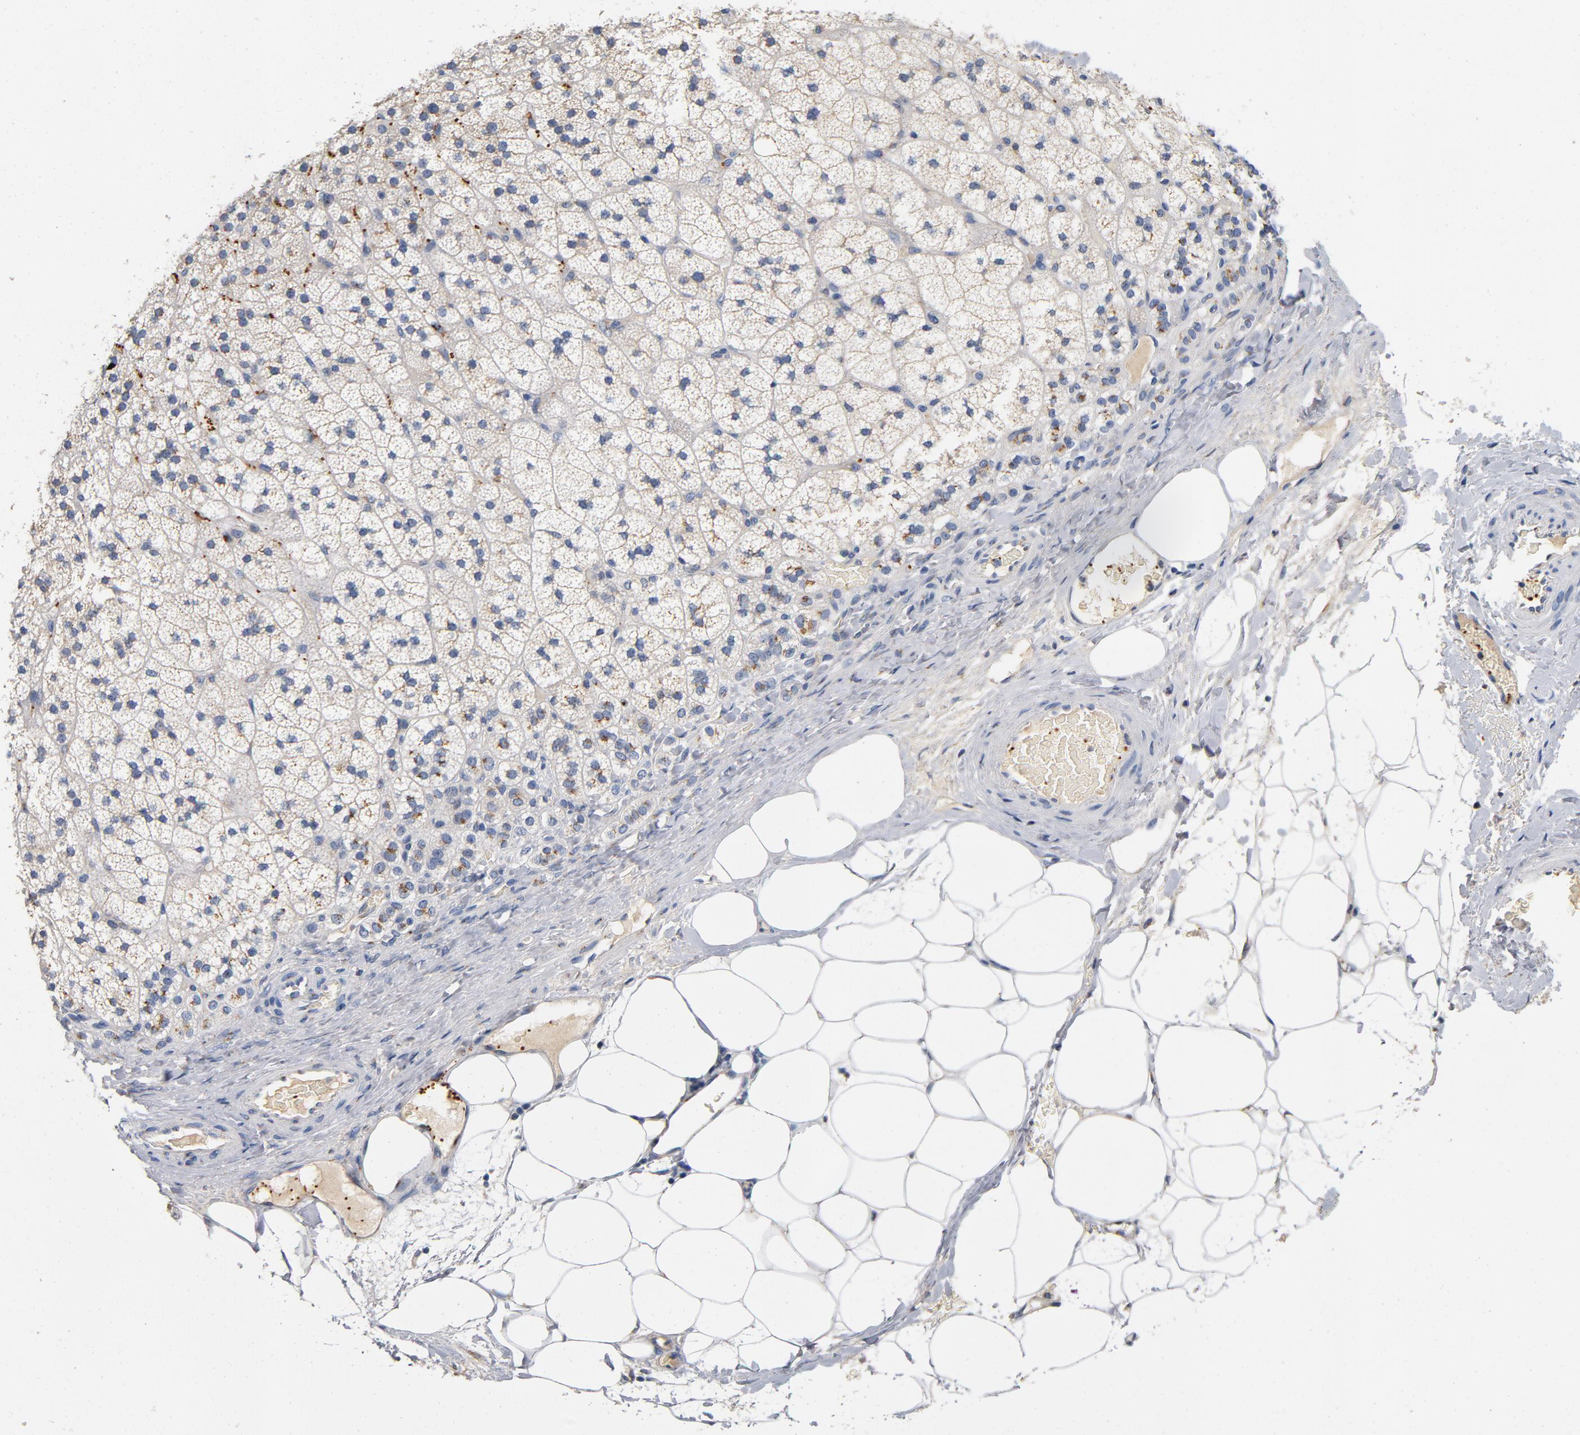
{"staining": {"intensity": "moderate", "quantity": "<25%", "location": "cytoplasmic/membranous"}, "tissue": "adrenal gland", "cell_type": "Glandular cells", "image_type": "normal", "snomed": [{"axis": "morphology", "description": "Normal tissue, NOS"}, {"axis": "topography", "description": "Adrenal gland"}], "caption": "Approximately <25% of glandular cells in unremarkable human adrenal gland display moderate cytoplasmic/membranous protein staining as visualized by brown immunohistochemical staining.", "gene": "LMAN2", "patient": {"sex": "male", "age": 35}}